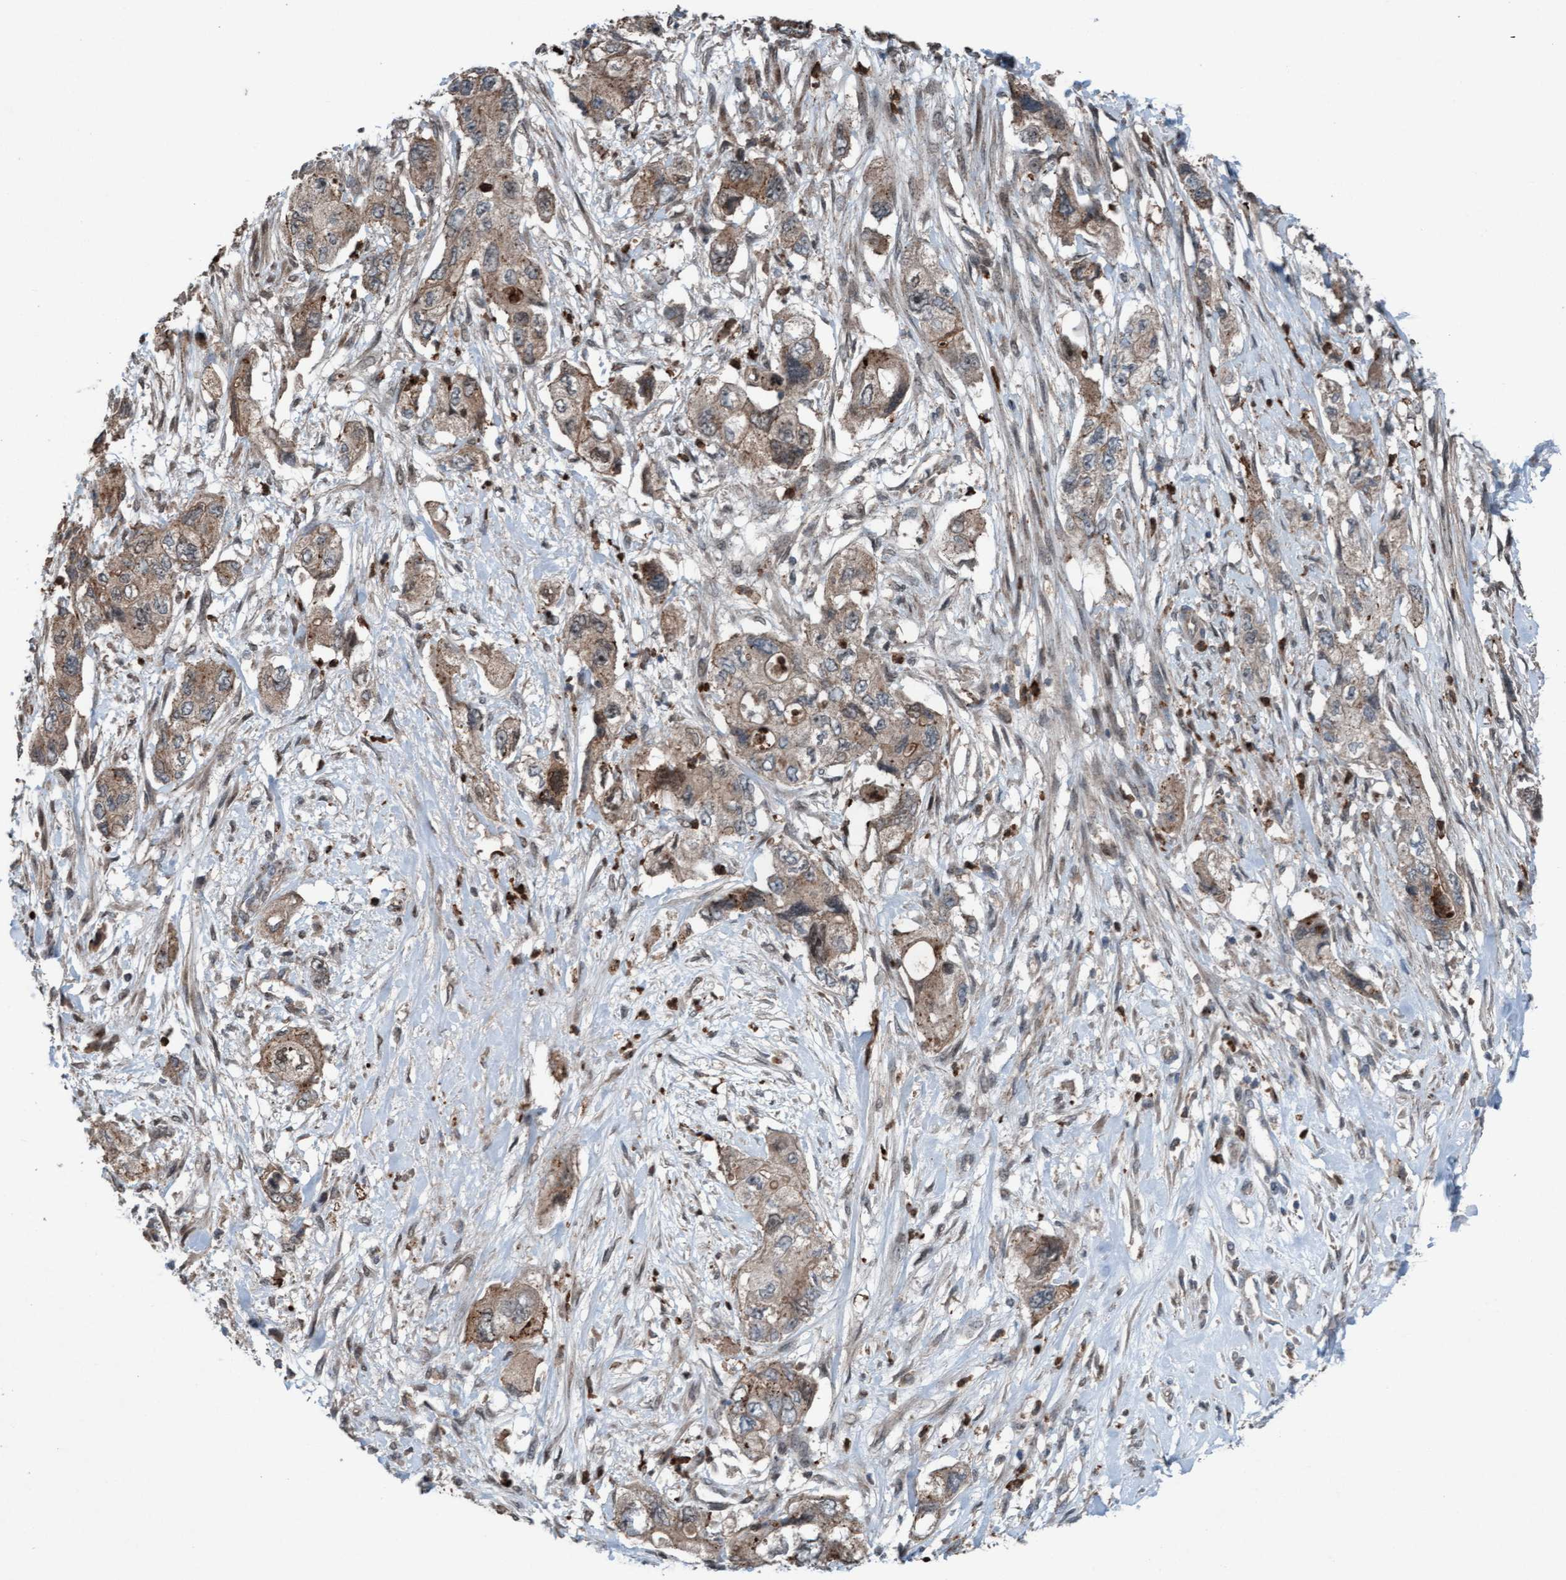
{"staining": {"intensity": "weak", "quantity": ">75%", "location": "cytoplasmic/membranous"}, "tissue": "pancreatic cancer", "cell_type": "Tumor cells", "image_type": "cancer", "snomed": [{"axis": "morphology", "description": "Adenocarcinoma, NOS"}, {"axis": "topography", "description": "Pancreas"}], "caption": "IHC (DAB) staining of adenocarcinoma (pancreatic) shows weak cytoplasmic/membranous protein staining in approximately >75% of tumor cells.", "gene": "PLXNB2", "patient": {"sex": "female", "age": 73}}